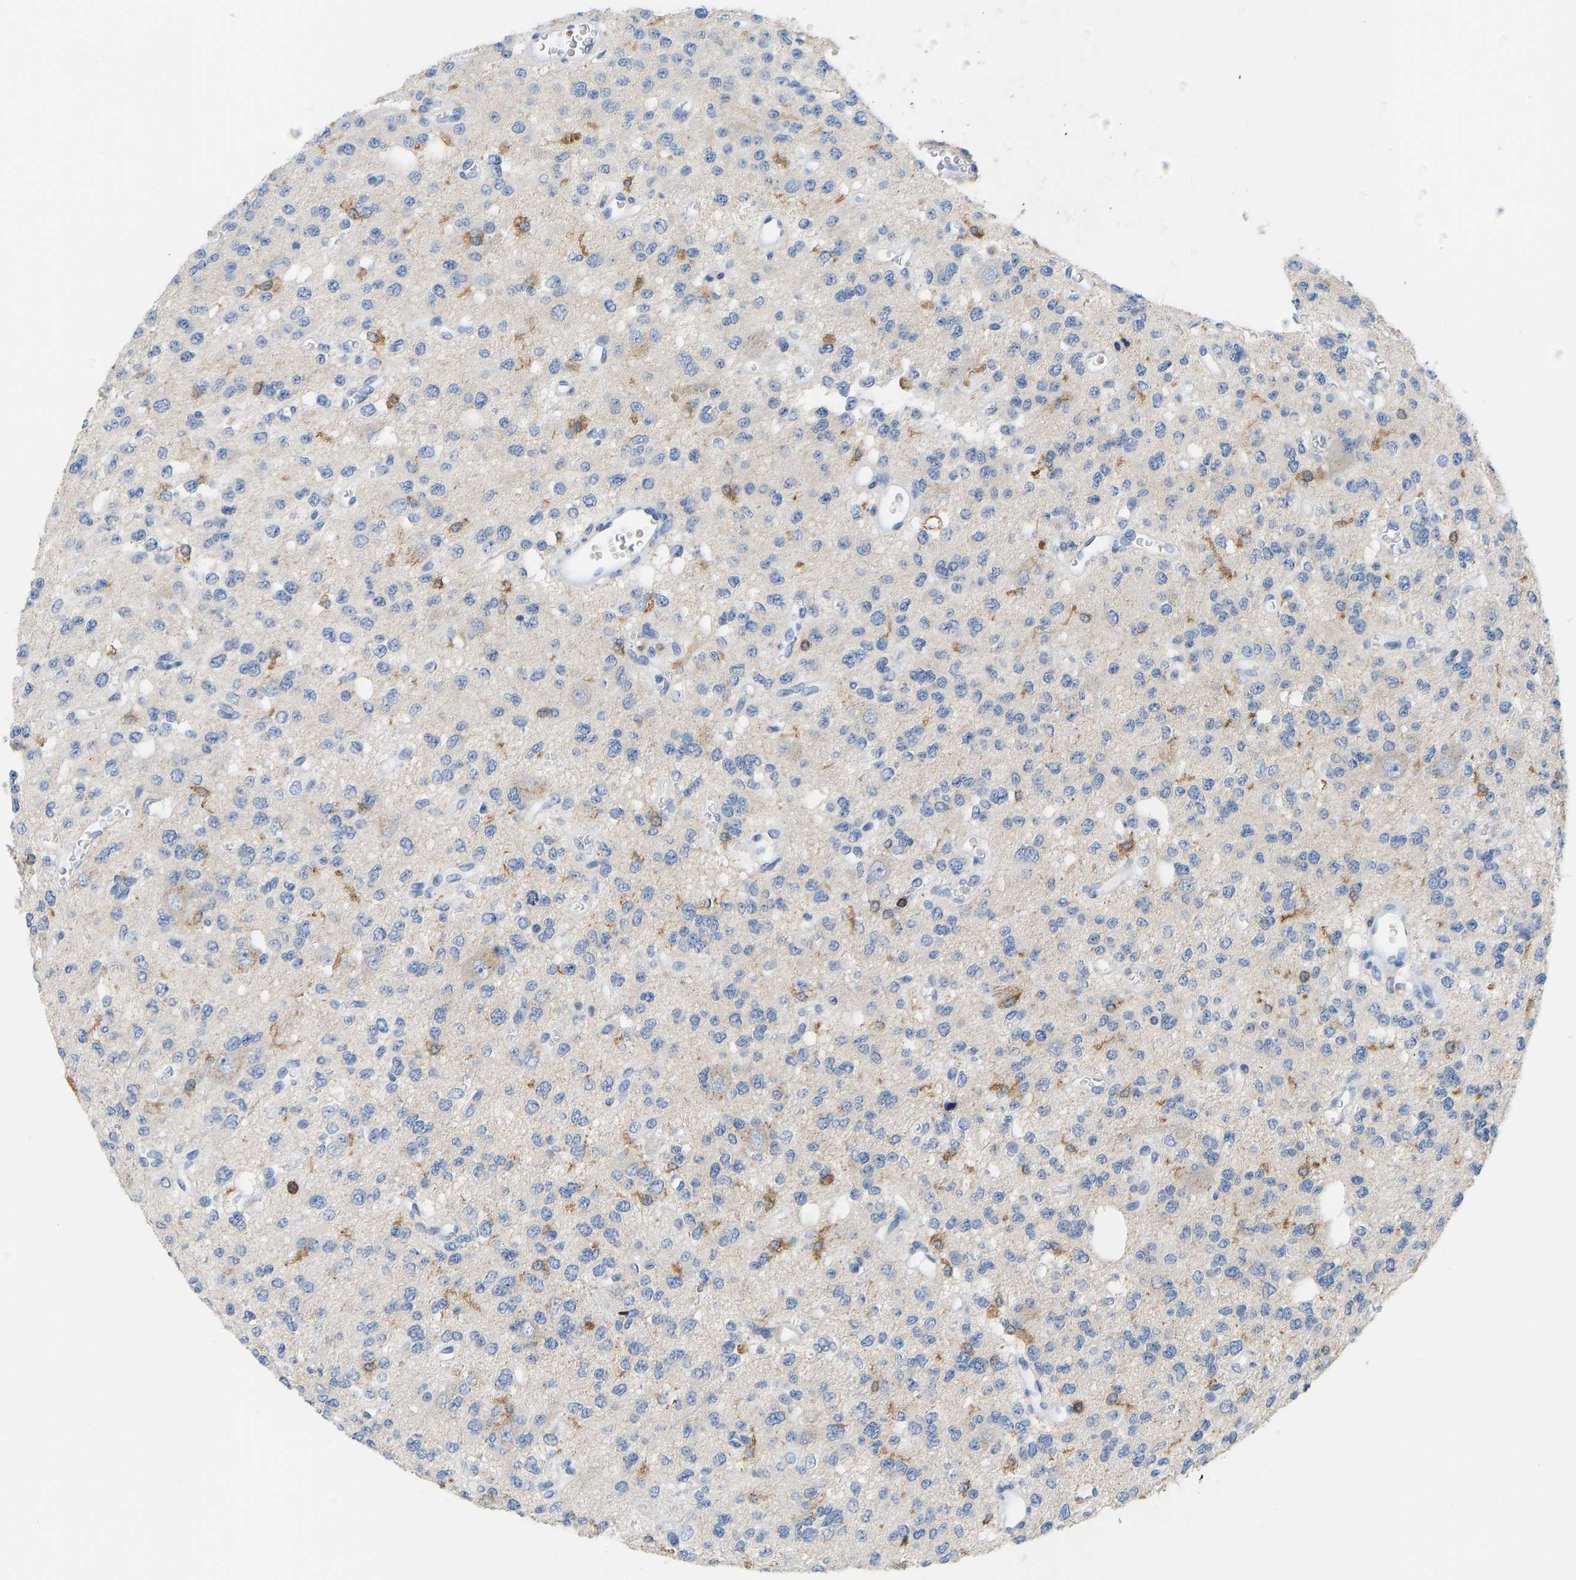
{"staining": {"intensity": "weak", "quantity": "<25%", "location": "cytoplasmic/membranous"}, "tissue": "glioma", "cell_type": "Tumor cells", "image_type": "cancer", "snomed": [{"axis": "morphology", "description": "Glioma, malignant, Low grade"}, {"axis": "topography", "description": "Brain"}], "caption": "Image shows no protein expression in tumor cells of glioma tissue.", "gene": "EVL", "patient": {"sex": "male", "age": 38}}